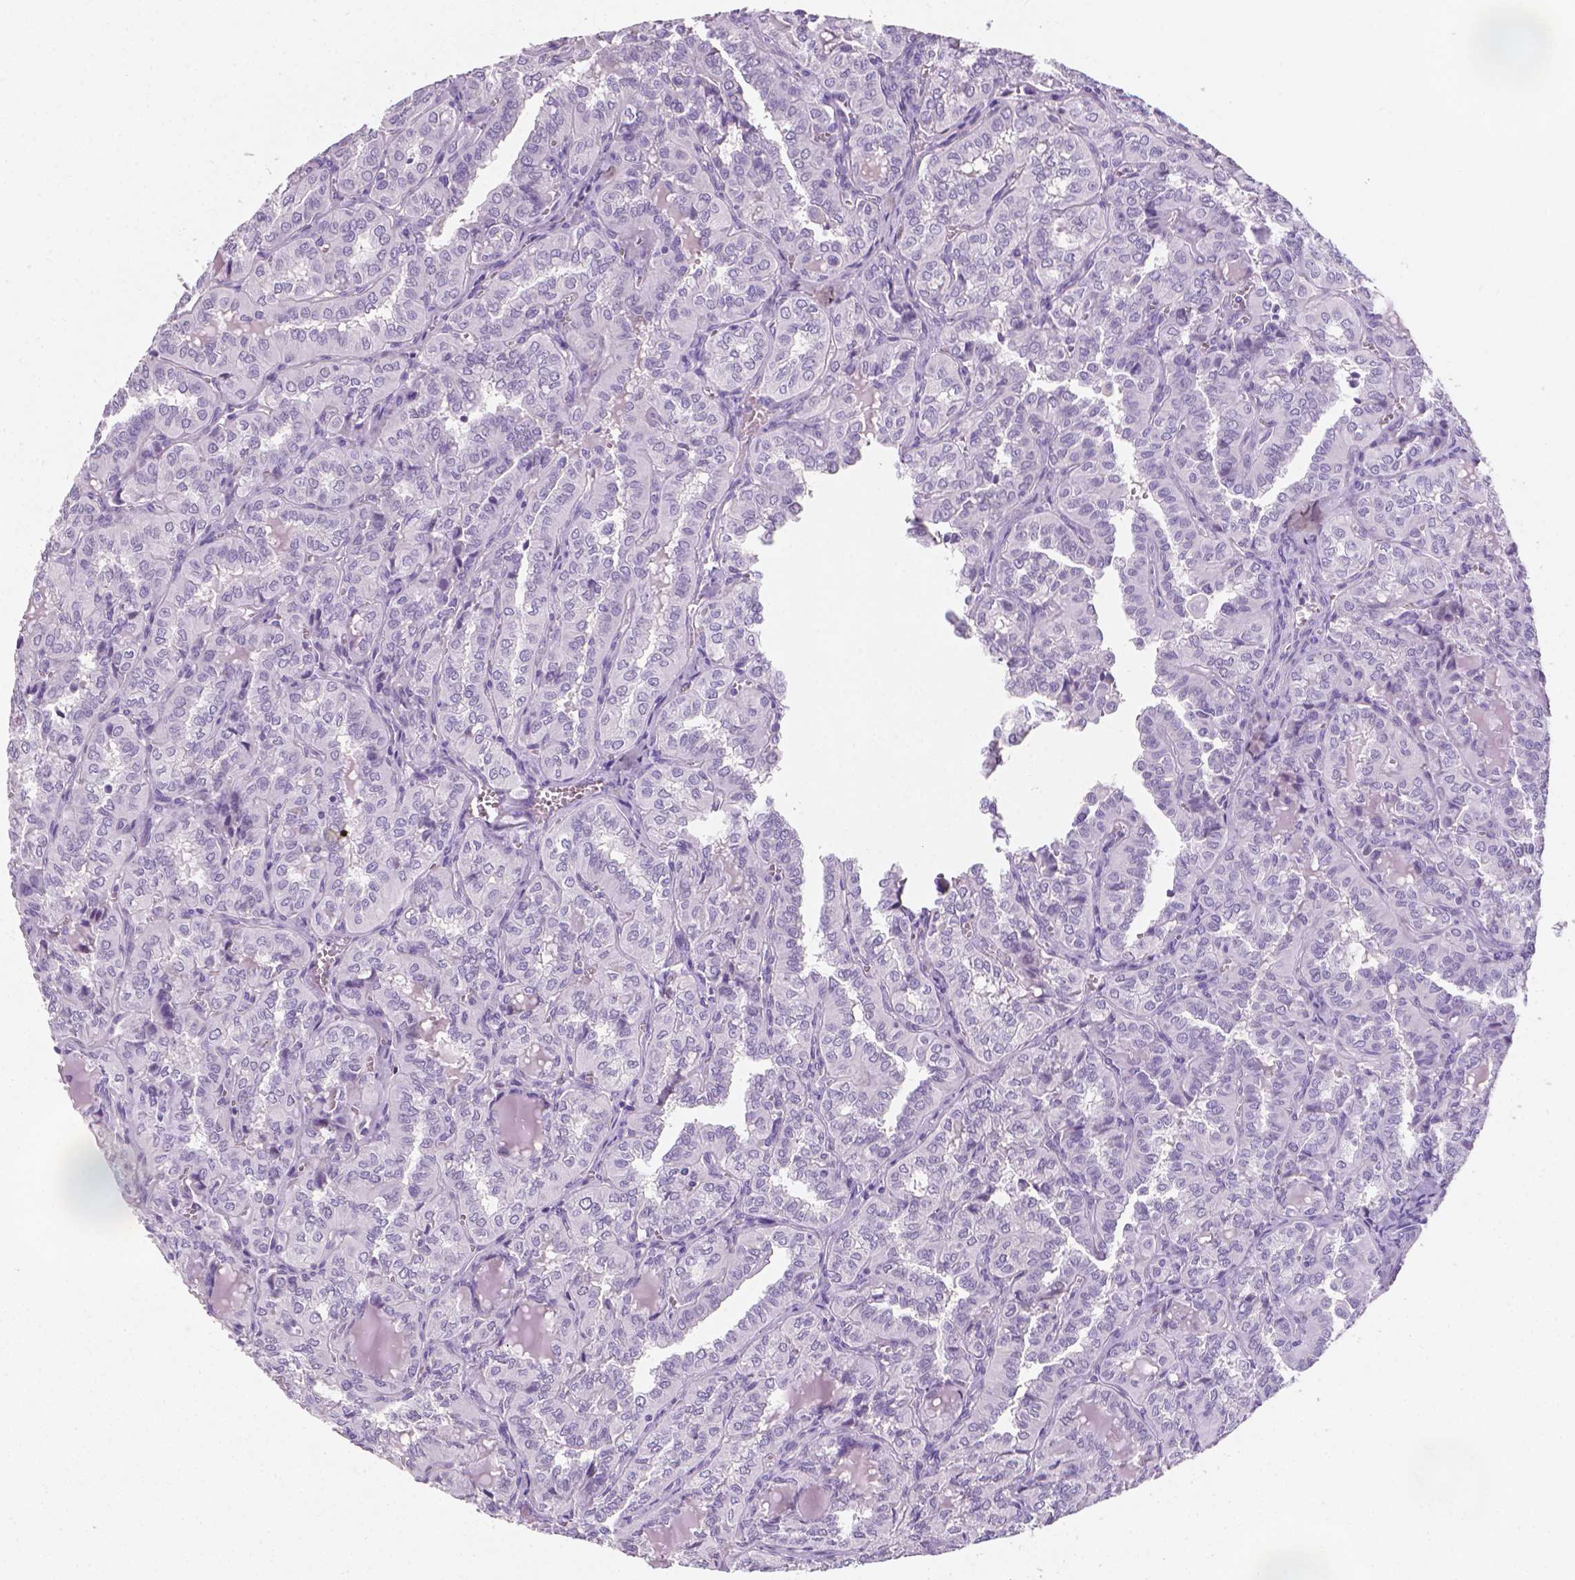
{"staining": {"intensity": "negative", "quantity": "none", "location": "none"}, "tissue": "thyroid cancer", "cell_type": "Tumor cells", "image_type": "cancer", "snomed": [{"axis": "morphology", "description": "Papillary adenocarcinoma, NOS"}, {"axis": "topography", "description": "Thyroid gland"}], "caption": "There is no significant staining in tumor cells of thyroid cancer.", "gene": "XPNPEP2", "patient": {"sex": "female", "age": 41}}